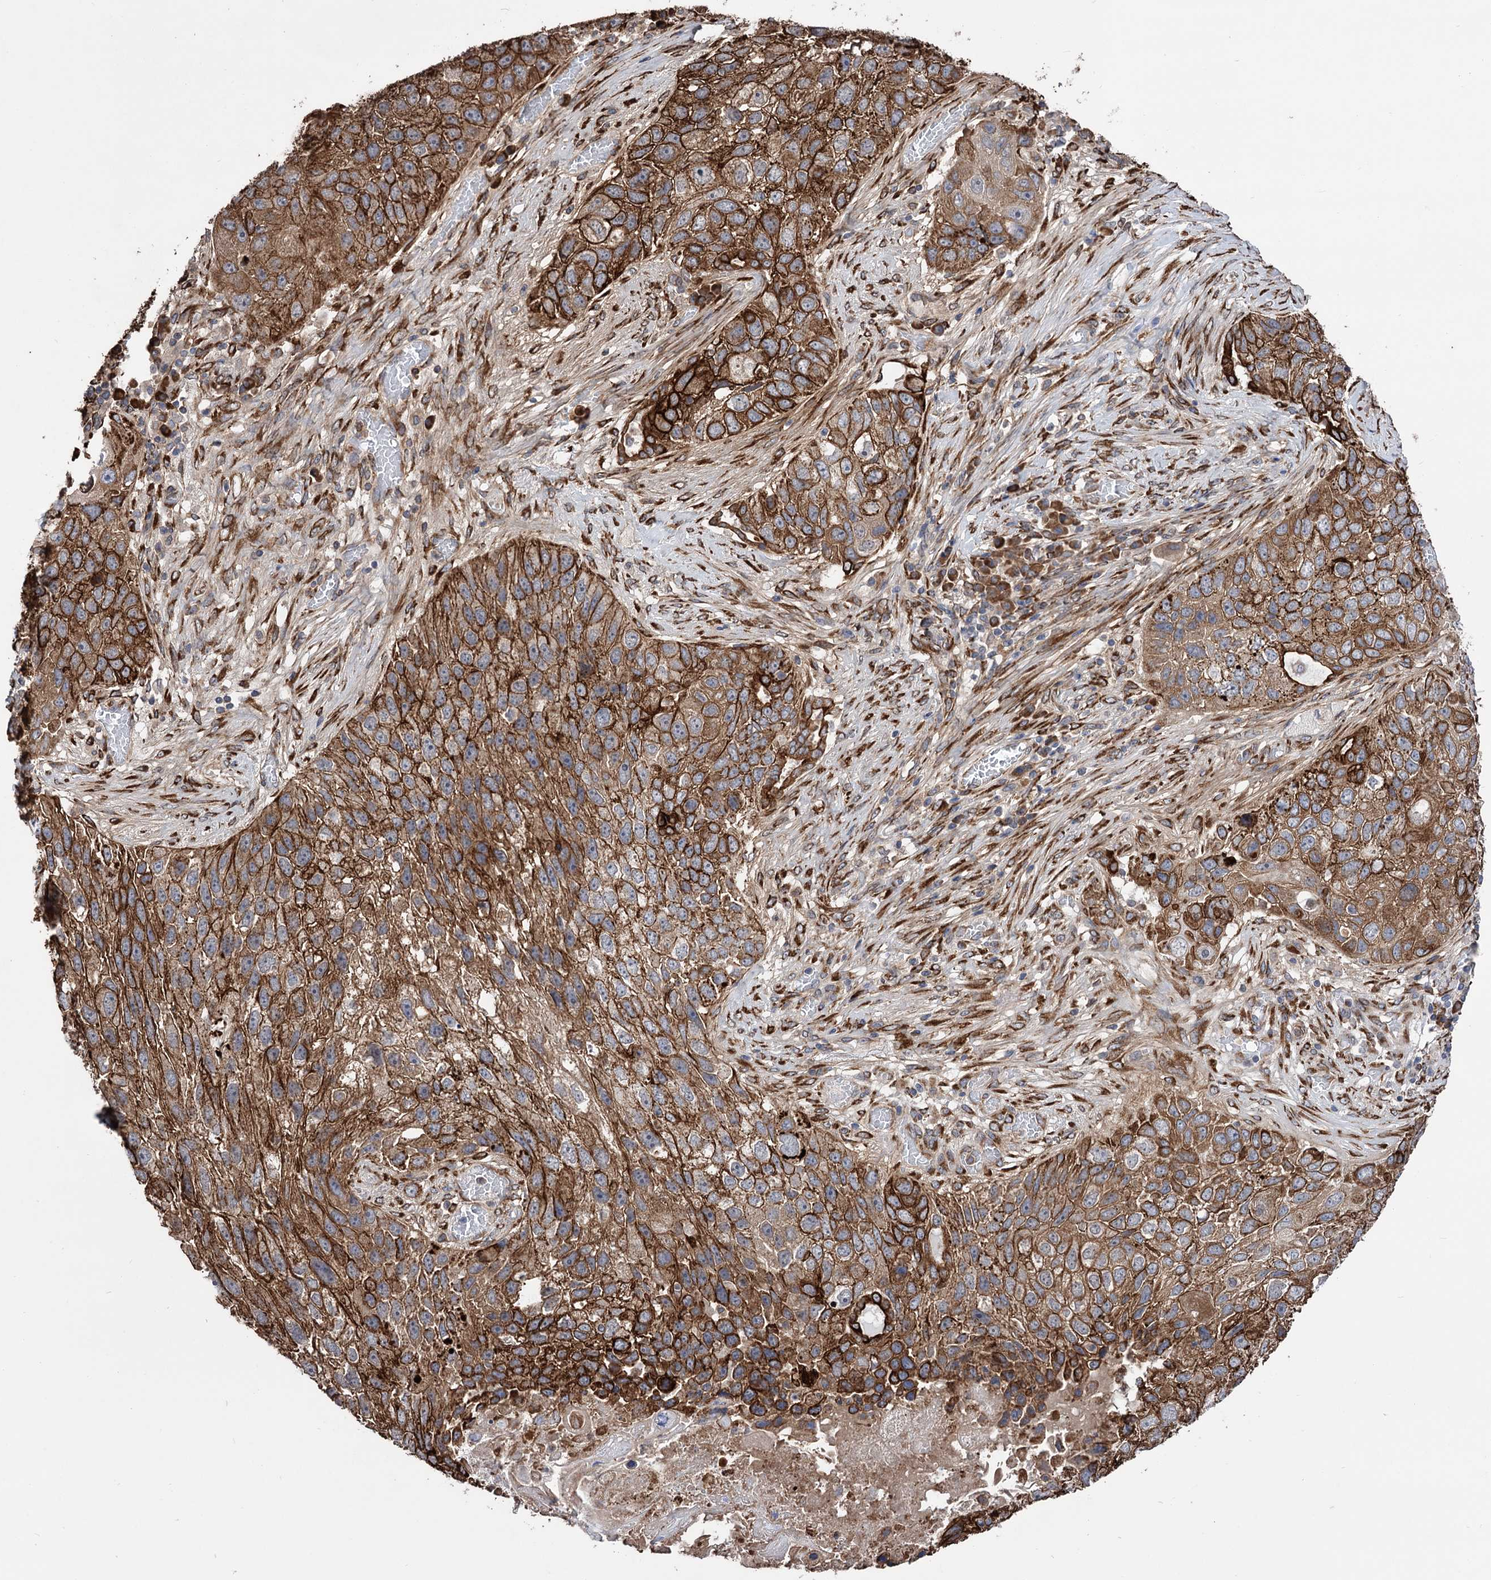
{"staining": {"intensity": "strong", "quantity": ">75%", "location": "cytoplasmic/membranous"}, "tissue": "lung cancer", "cell_type": "Tumor cells", "image_type": "cancer", "snomed": [{"axis": "morphology", "description": "Squamous cell carcinoma, NOS"}, {"axis": "topography", "description": "Lung"}], "caption": "Immunohistochemistry image of neoplastic tissue: lung cancer (squamous cell carcinoma) stained using immunohistochemistry (IHC) reveals high levels of strong protein expression localized specifically in the cytoplasmic/membranous of tumor cells, appearing as a cytoplasmic/membranous brown color.", "gene": "CDAN1", "patient": {"sex": "male", "age": 61}}